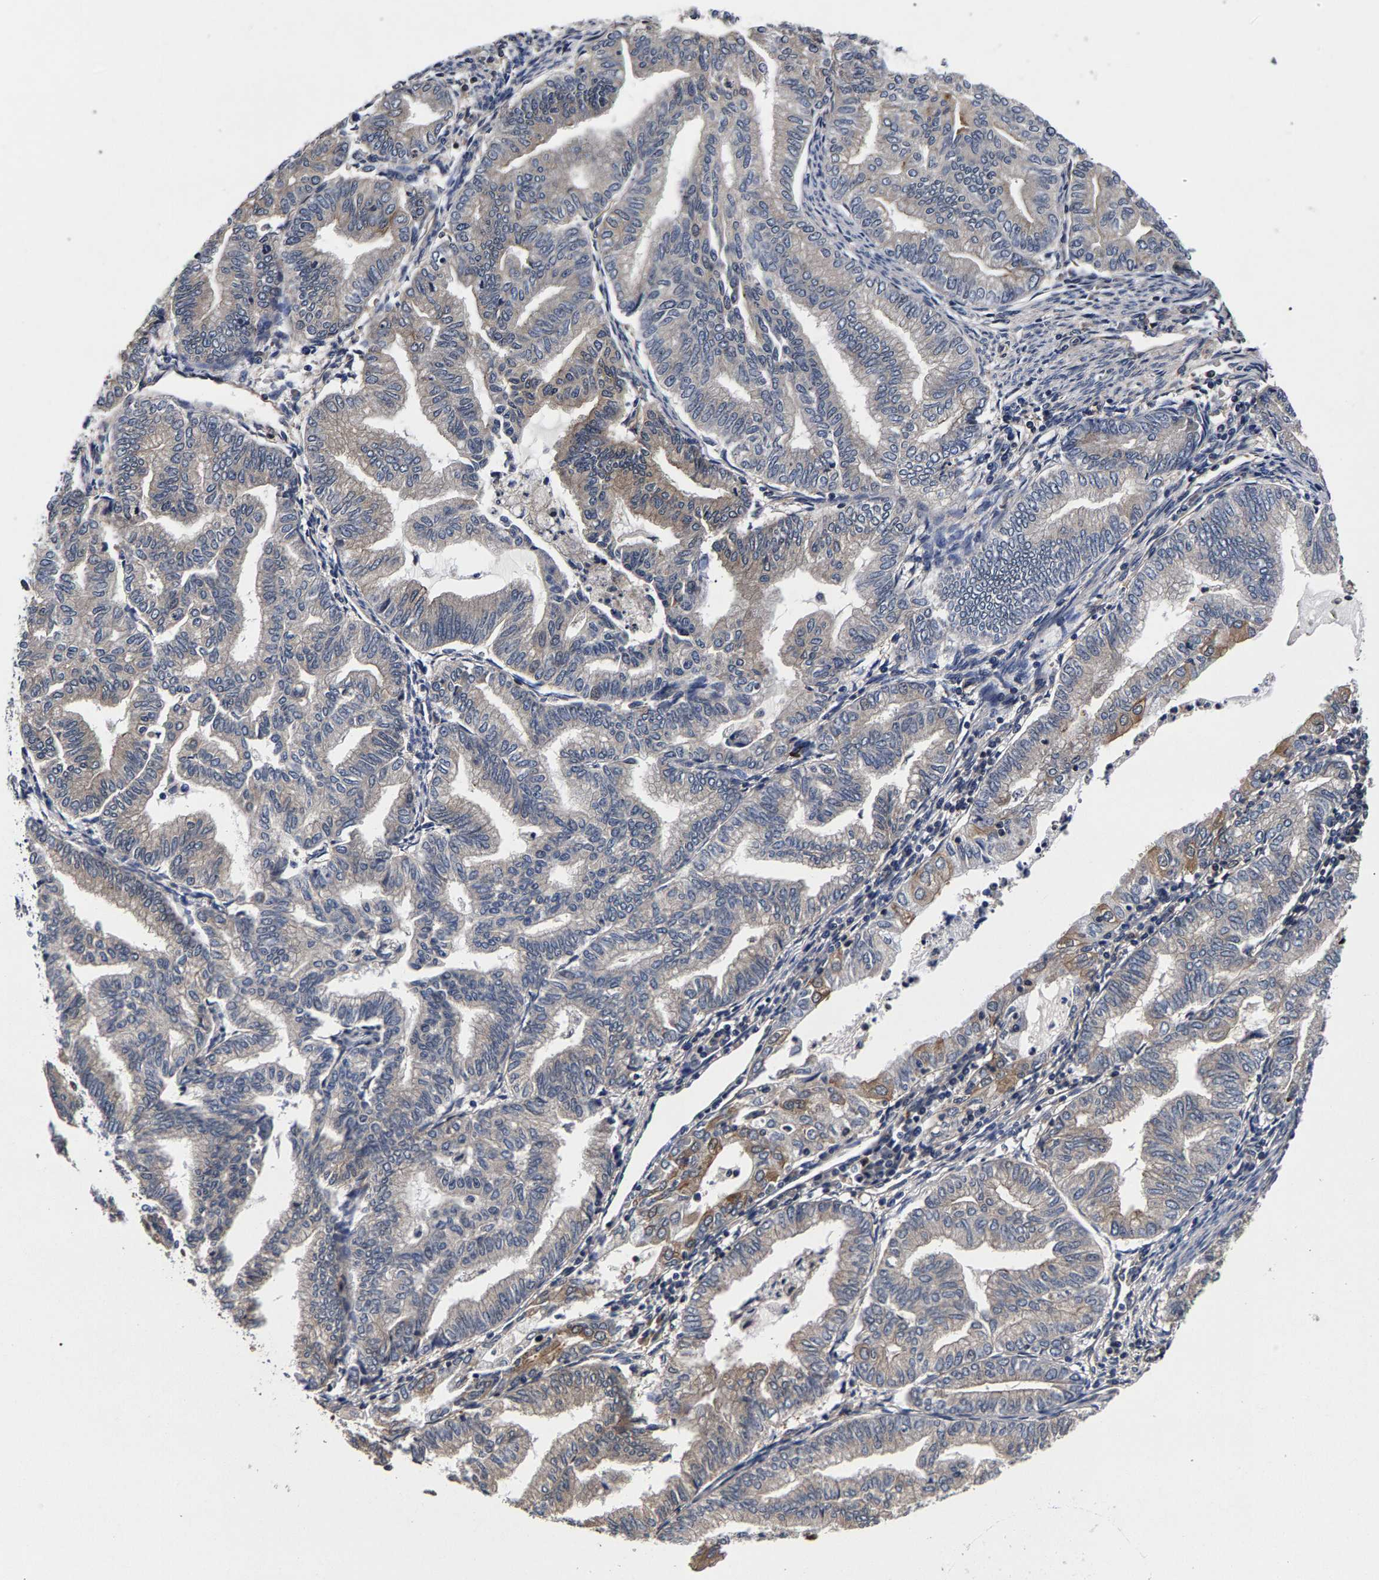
{"staining": {"intensity": "weak", "quantity": "<25%", "location": "cytoplasmic/membranous"}, "tissue": "endometrial cancer", "cell_type": "Tumor cells", "image_type": "cancer", "snomed": [{"axis": "morphology", "description": "Adenocarcinoma, NOS"}, {"axis": "topography", "description": "Endometrium"}], "caption": "Tumor cells are negative for protein expression in human endometrial cancer (adenocarcinoma). The staining is performed using DAB brown chromogen with nuclei counter-stained in using hematoxylin.", "gene": "MARCHF7", "patient": {"sex": "female", "age": 79}}